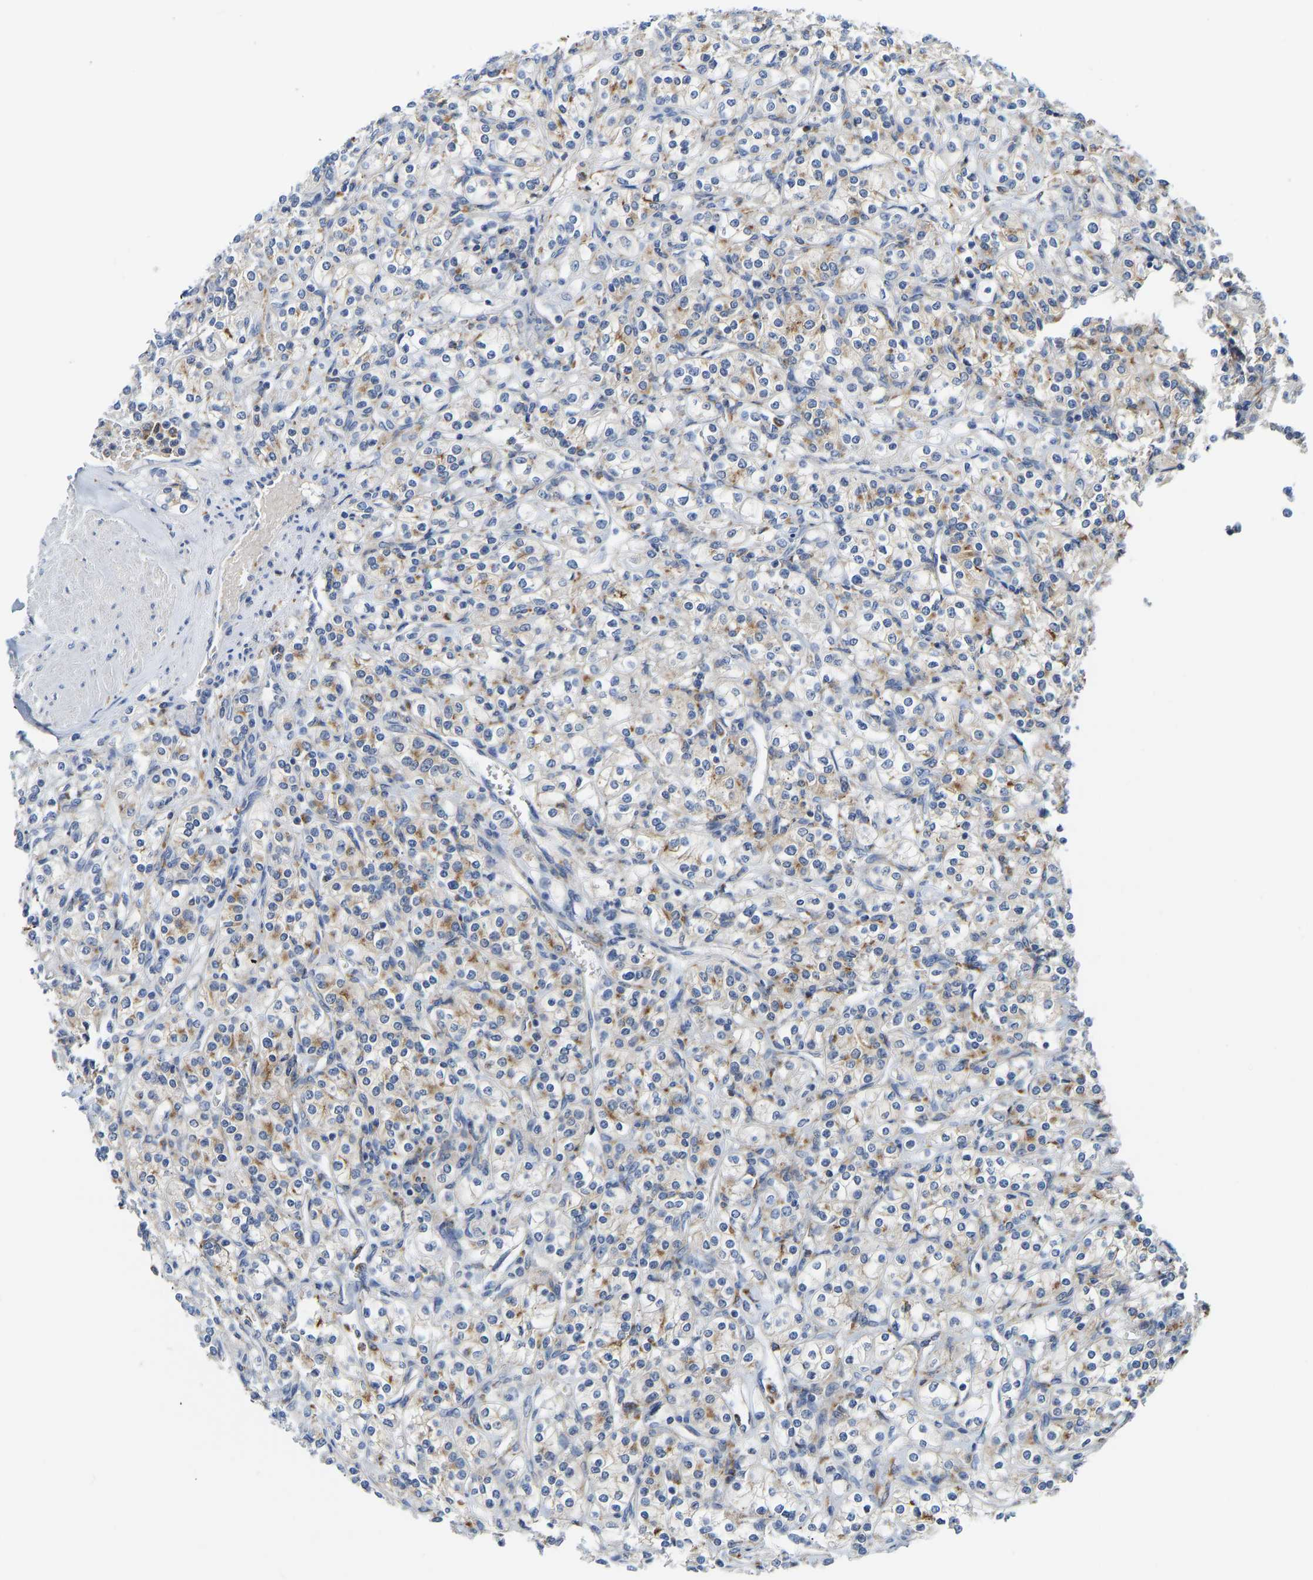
{"staining": {"intensity": "moderate", "quantity": "<25%", "location": "cytoplasmic/membranous"}, "tissue": "renal cancer", "cell_type": "Tumor cells", "image_type": "cancer", "snomed": [{"axis": "morphology", "description": "Adenocarcinoma, NOS"}, {"axis": "topography", "description": "Kidney"}], "caption": "The micrograph displays immunohistochemical staining of renal cancer. There is moderate cytoplasmic/membranous expression is present in approximately <25% of tumor cells.", "gene": "ATP6V1E1", "patient": {"sex": "male", "age": 77}}